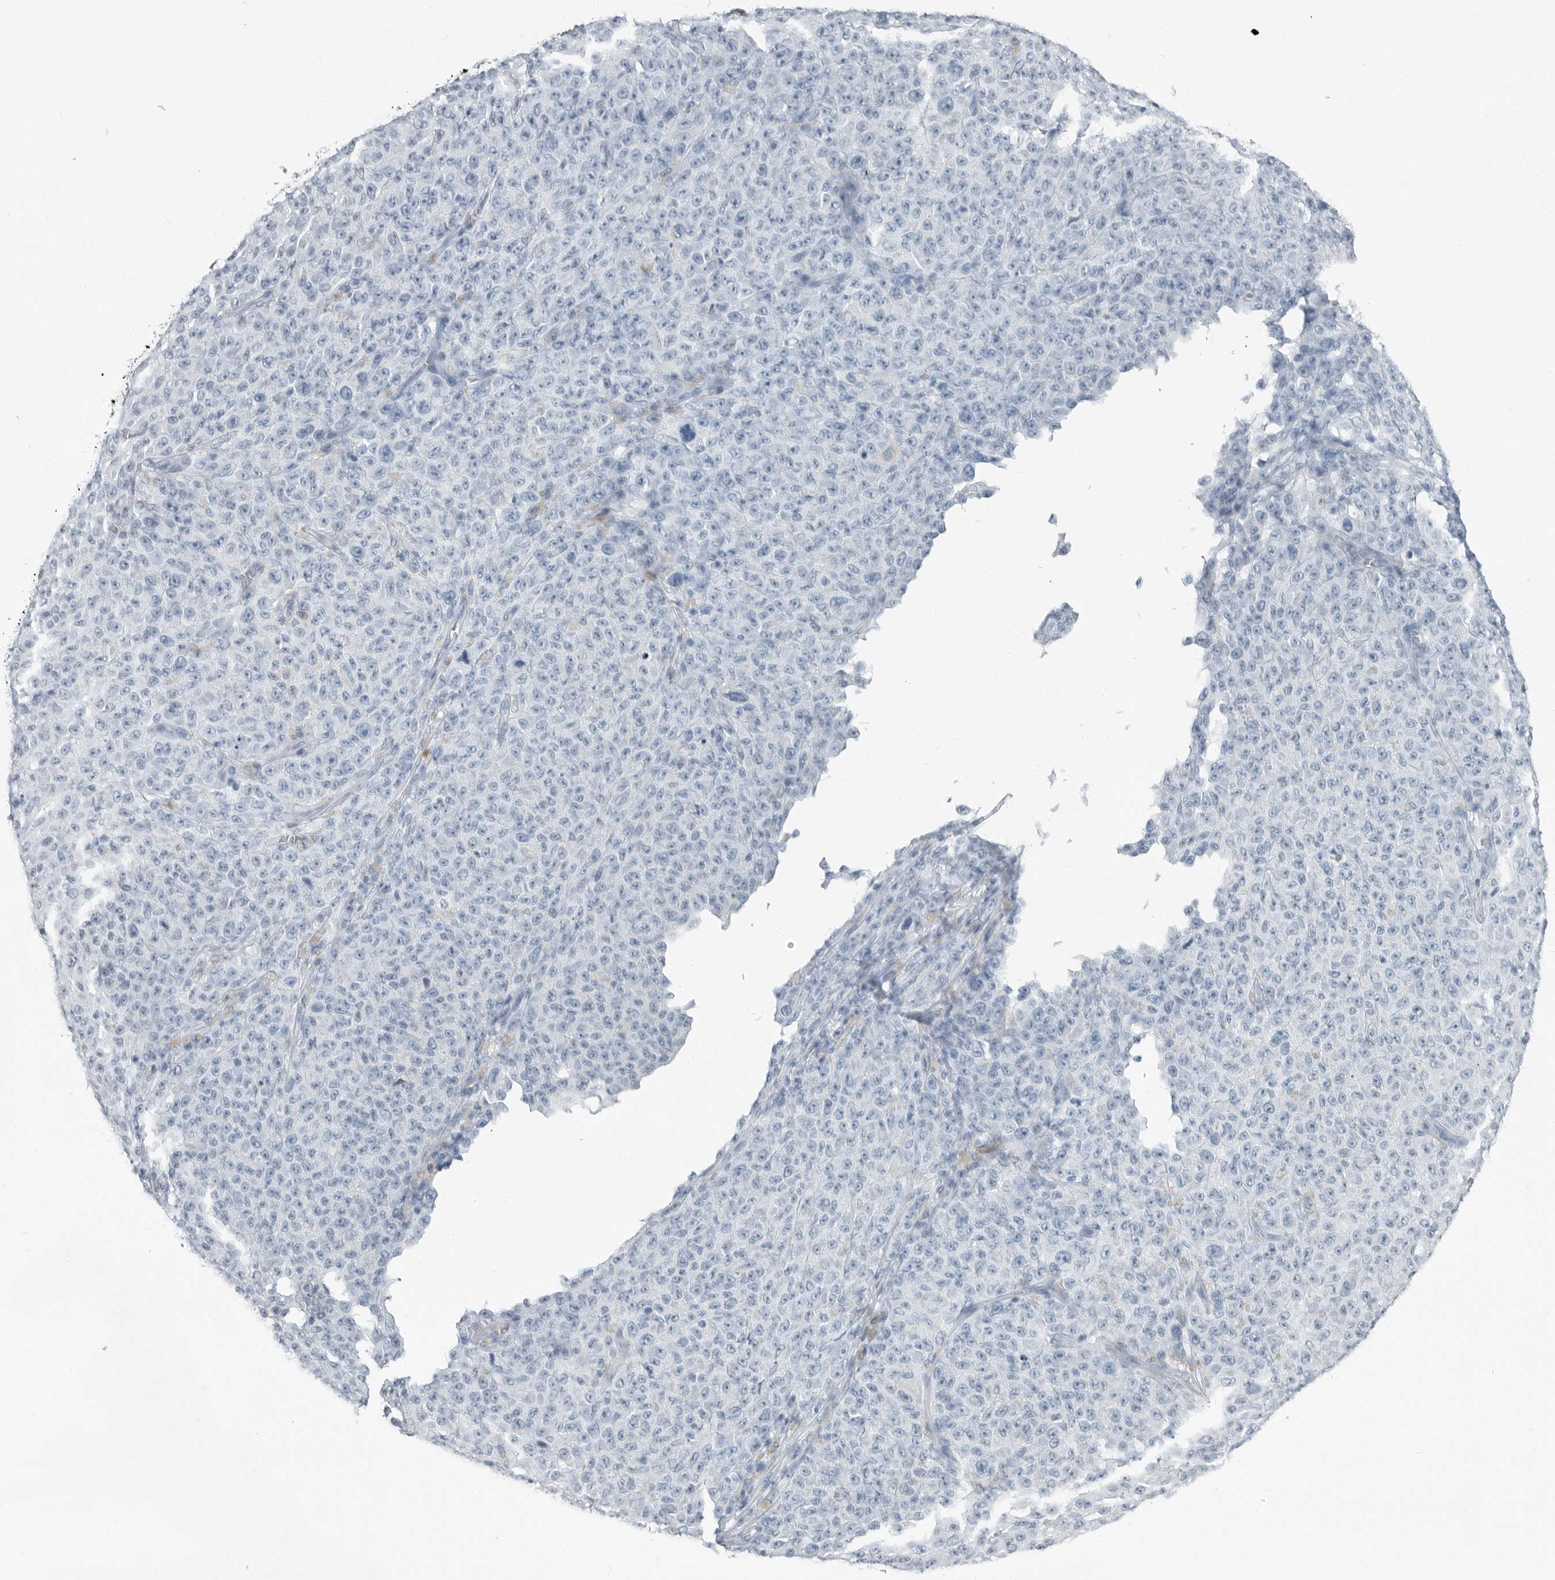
{"staining": {"intensity": "negative", "quantity": "none", "location": "none"}, "tissue": "melanoma", "cell_type": "Tumor cells", "image_type": "cancer", "snomed": [{"axis": "morphology", "description": "Malignant melanoma, NOS"}, {"axis": "topography", "description": "Skin"}], "caption": "Human melanoma stained for a protein using IHC demonstrates no staining in tumor cells.", "gene": "FABP6", "patient": {"sex": "female", "age": 82}}